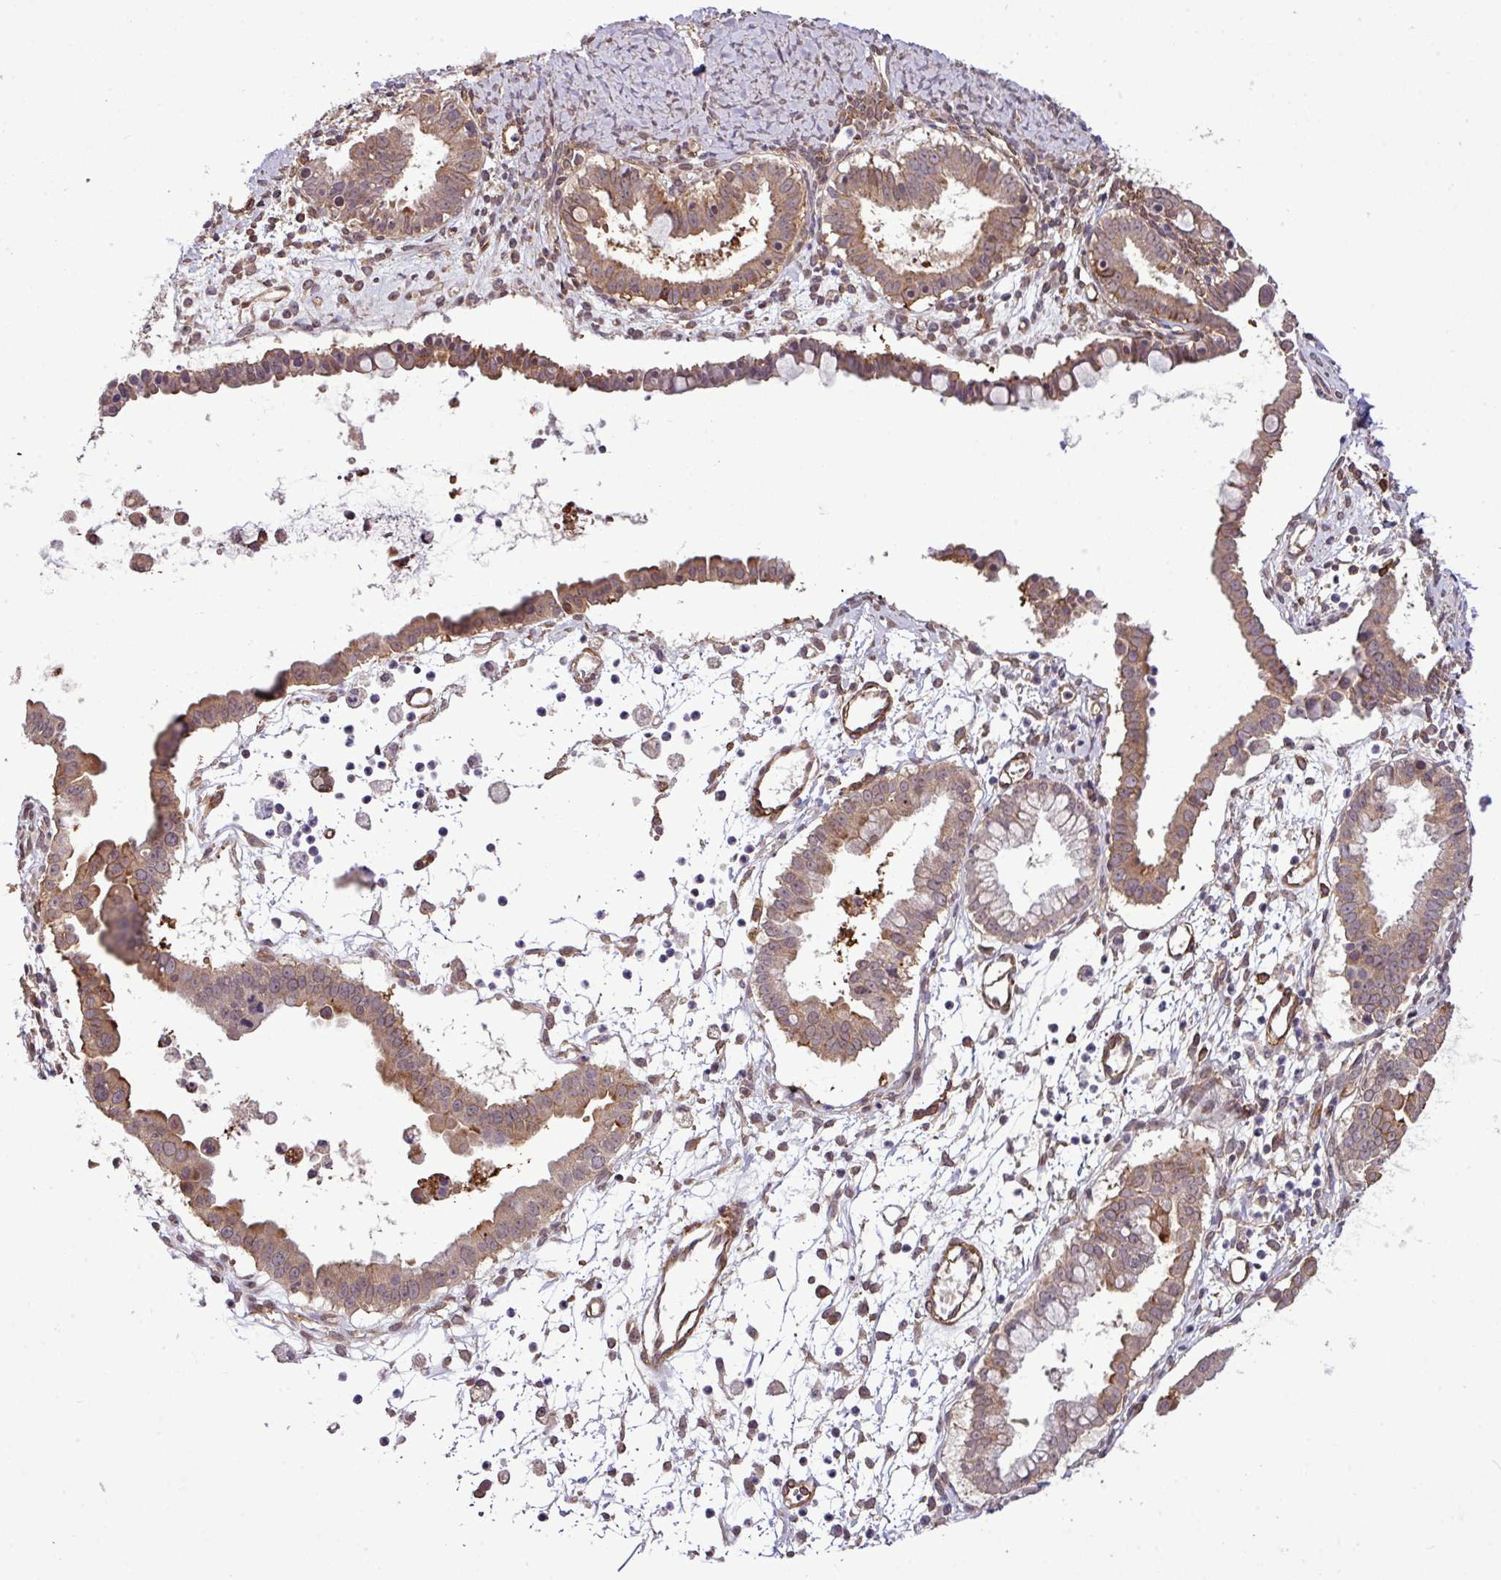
{"staining": {"intensity": "moderate", "quantity": ">75%", "location": "cytoplasmic/membranous"}, "tissue": "ovarian cancer", "cell_type": "Tumor cells", "image_type": "cancer", "snomed": [{"axis": "morphology", "description": "Cystadenocarcinoma, mucinous, NOS"}, {"axis": "topography", "description": "Ovary"}], "caption": "The image reveals a brown stain indicating the presence of a protein in the cytoplasmic/membranous of tumor cells in mucinous cystadenocarcinoma (ovarian).", "gene": "XIAP", "patient": {"sex": "female", "age": 61}}